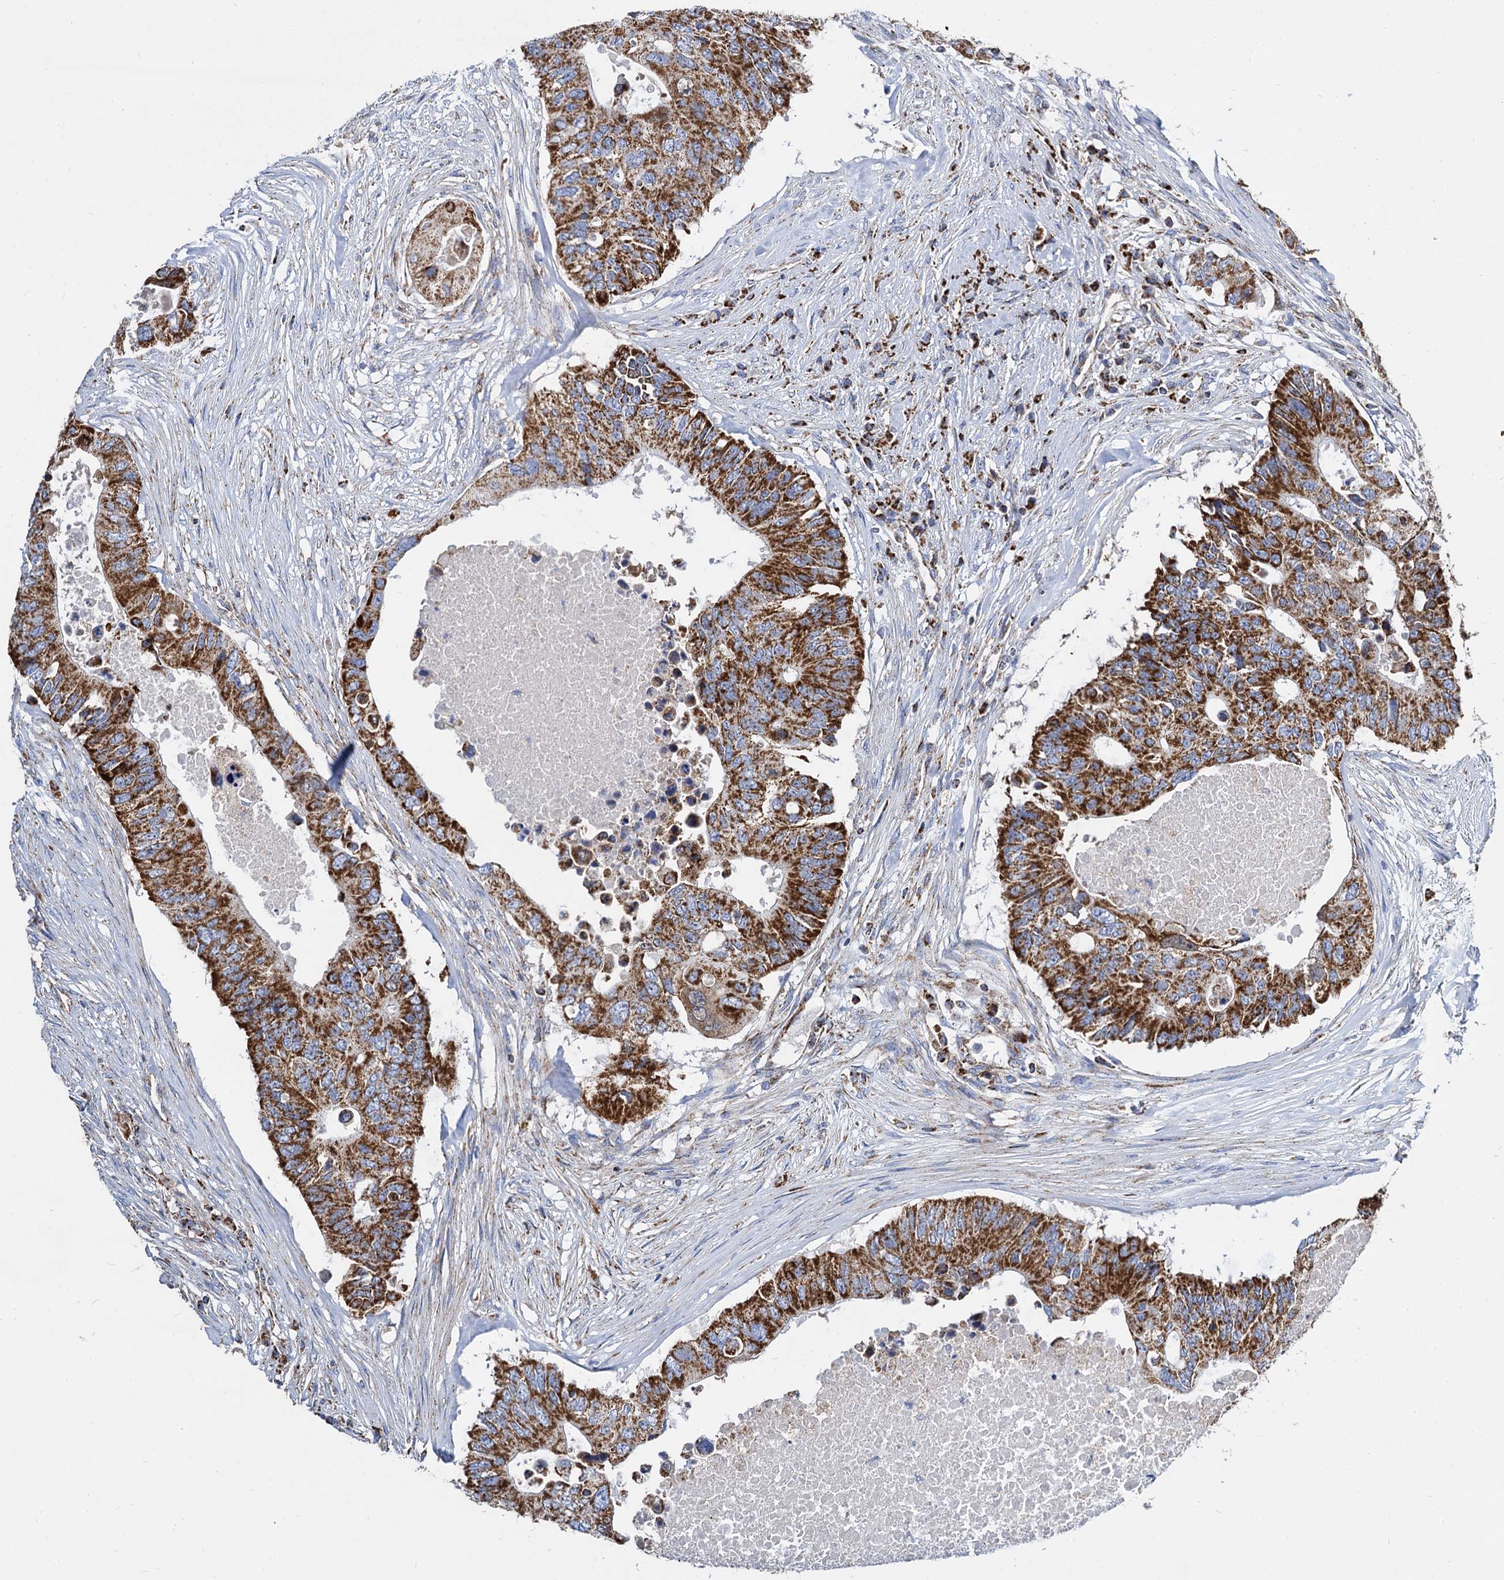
{"staining": {"intensity": "strong", "quantity": ">75%", "location": "cytoplasmic/membranous"}, "tissue": "colorectal cancer", "cell_type": "Tumor cells", "image_type": "cancer", "snomed": [{"axis": "morphology", "description": "Adenocarcinoma, NOS"}, {"axis": "topography", "description": "Colon"}], "caption": "Protein positivity by immunohistochemistry demonstrates strong cytoplasmic/membranous staining in approximately >75% of tumor cells in adenocarcinoma (colorectal).", "gene": "TIMM10", "patient": {"sex": "male", "age": 71}}